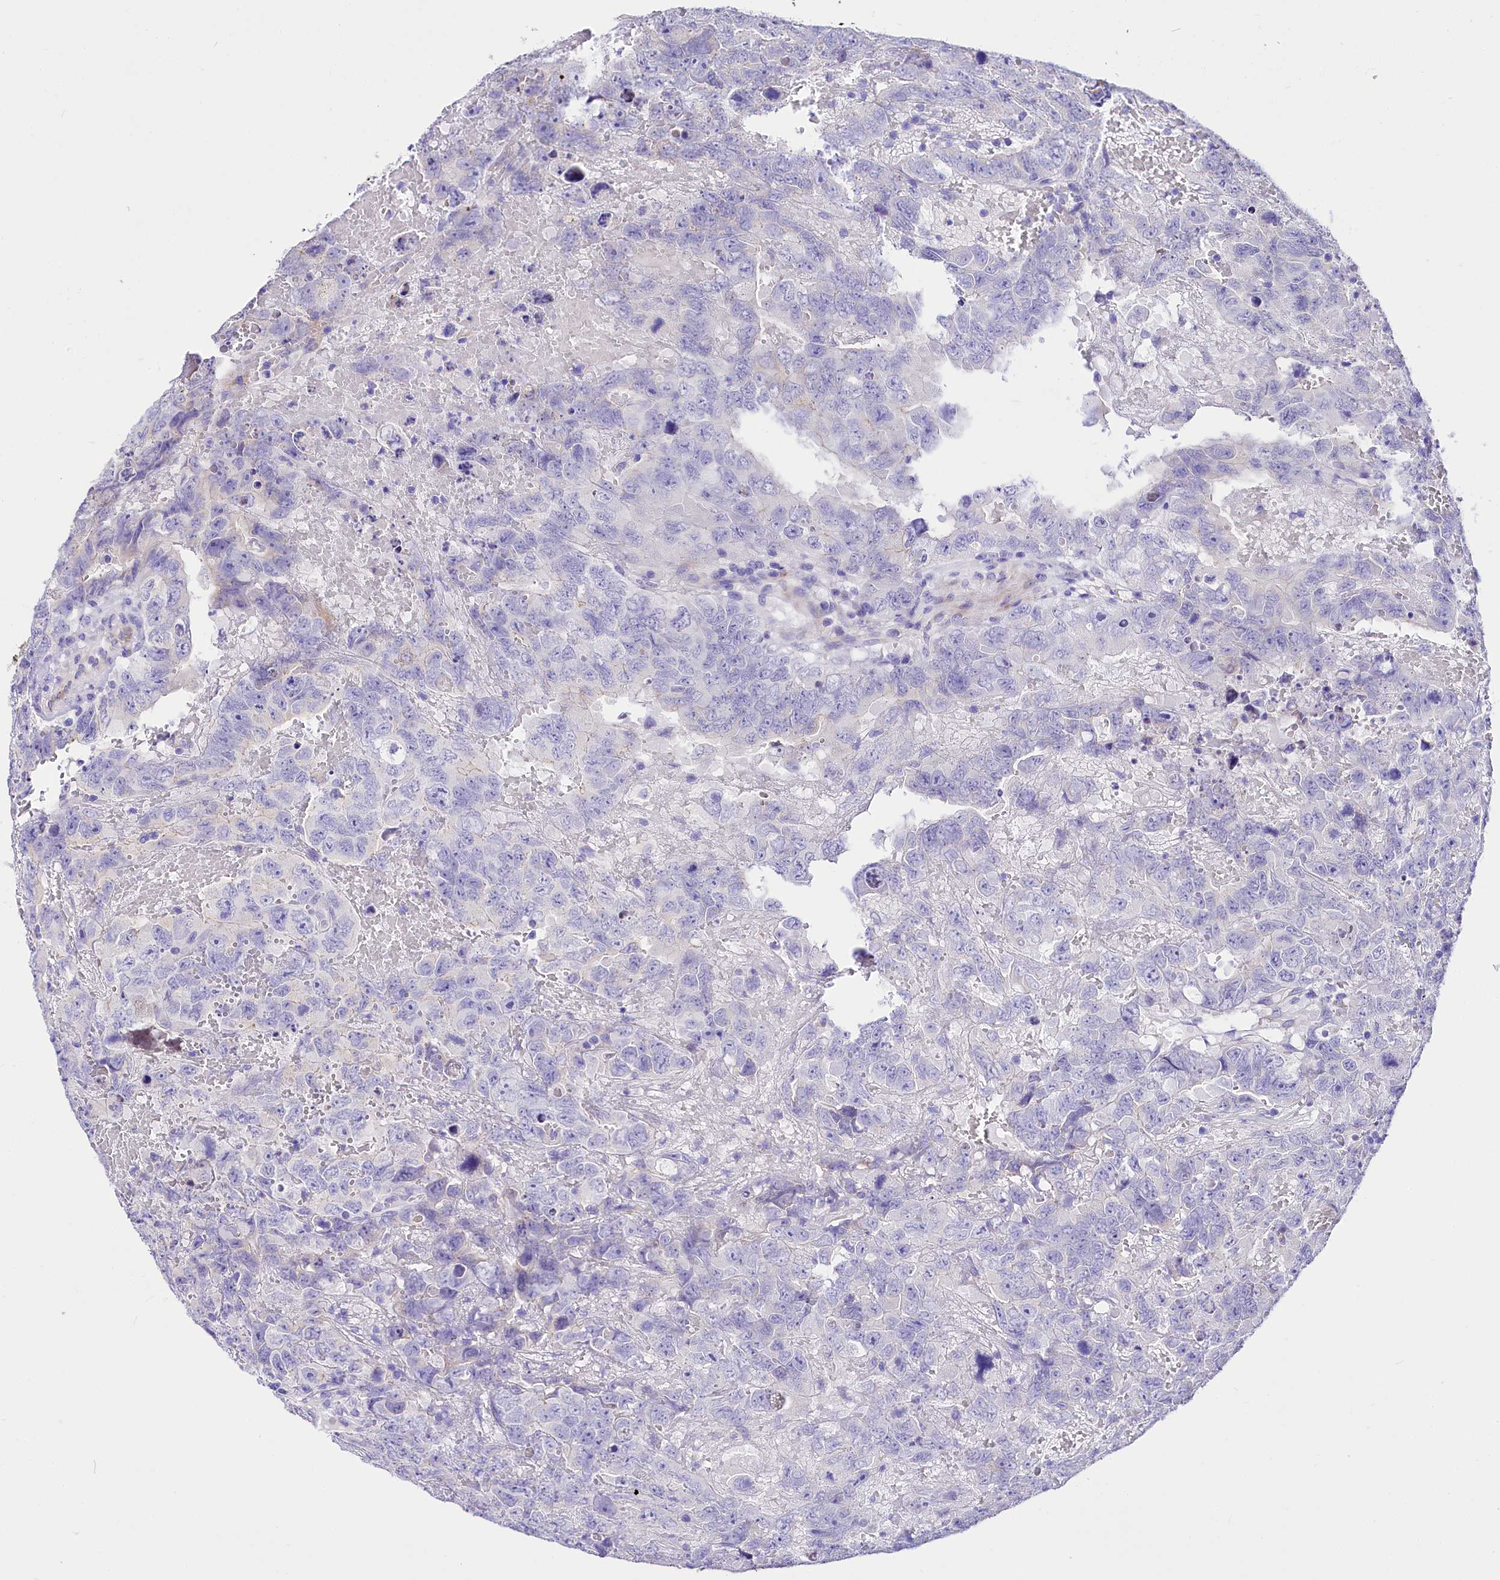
{"staining": {"intensity": "negative", "quantity": "none", "location": "none"}, "tissue": "testis cancer", "cell_type": "Tumor cells", "image_type": "cancer", "snomed": [{"axis": "morphology", "description": "Carcinoma, Embryonal, NOS"}, {"axis": "topography", "description": "Testis"}], "caption": "DAB immunohistochemical staining of human embryonal carcinoma (testis) exhibits no significant staining in tumor cells. (DAB (3,3'-diaminobenzidine) immunohistochemistry visualized using brightfield microscopy, high magnification).", "gene": "A2ML1", "patient": {"sex": "male", "age": 45}}